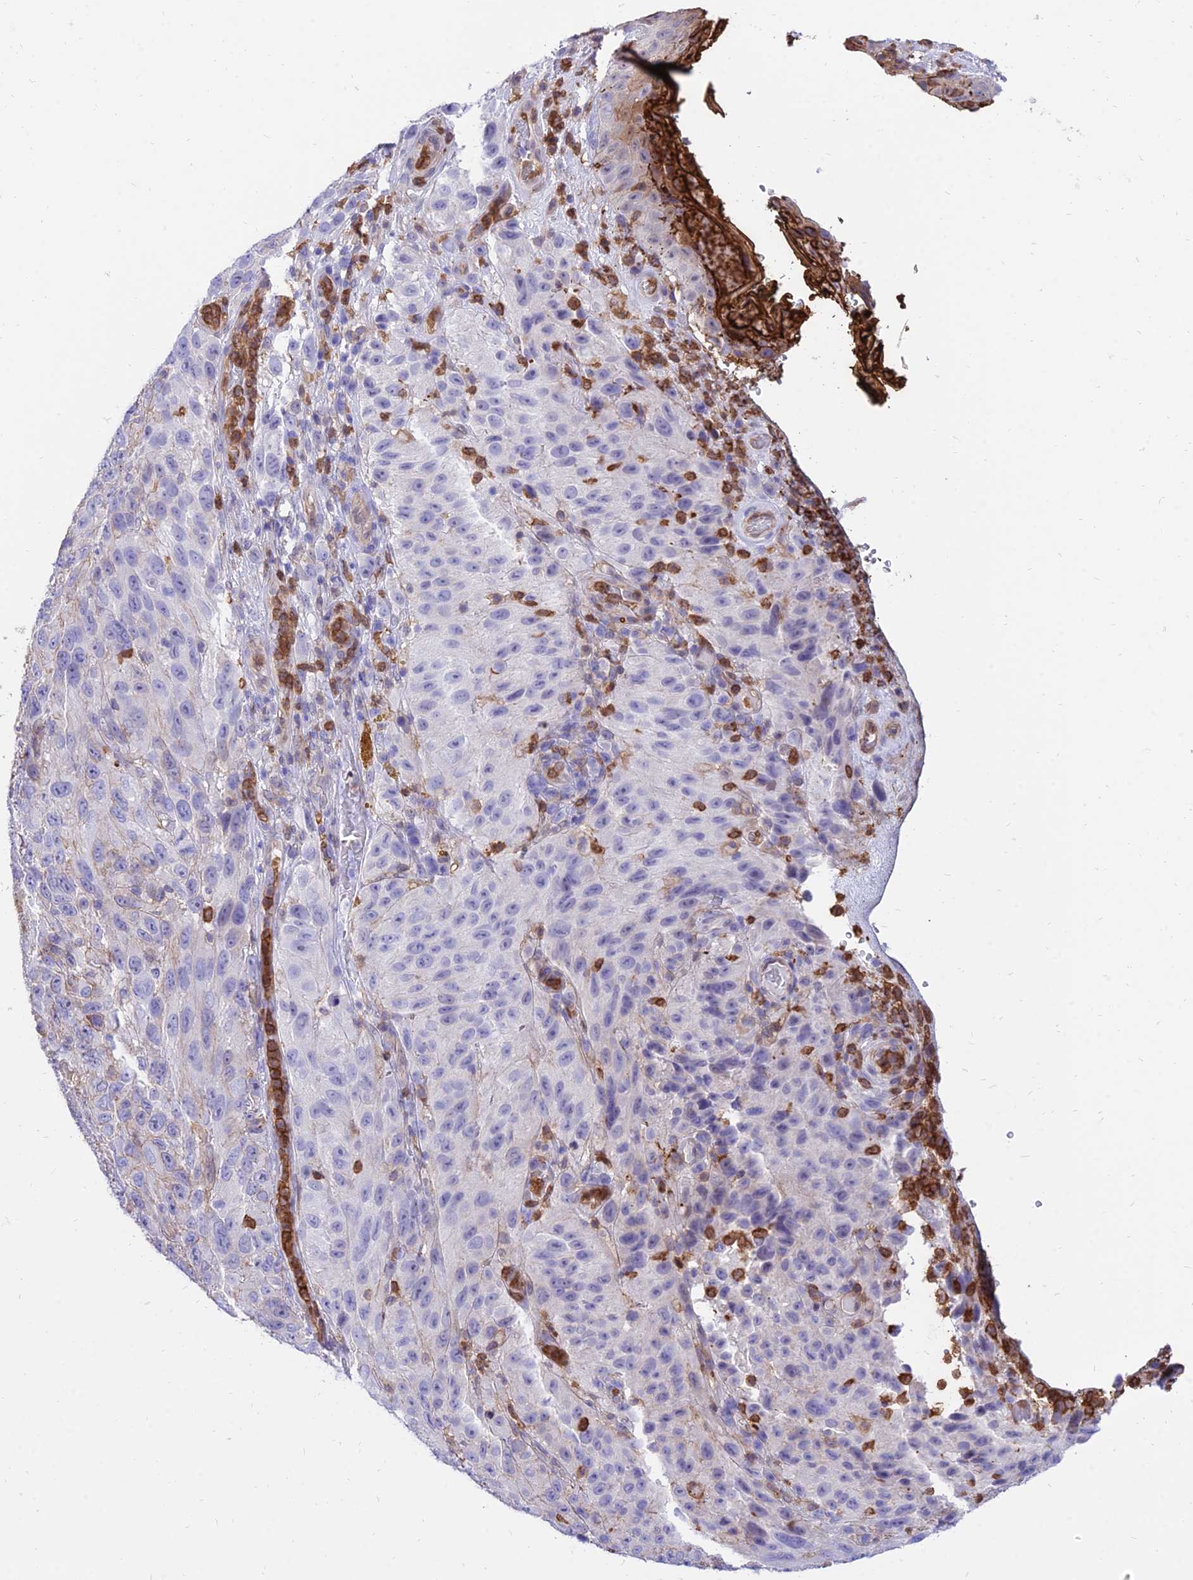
{"staining": {"intensity": "moderate", "quantity": "<25%", "location": "cytoplasmic/membranous"}, "tissue": "melanoma", "cell_type": "Tumor cells", "image_type": "cancer", "snomed": [{"axis": "morphology", "description": "Malignant melanoma, NOS"}, {"axis": "topography", "description": "Skin"}], "caption": "Tumor cells exhibit moderate cytoplasmic/membranous positivity in approximately <25% of cells in malignant melanoma.", "gene": "SREK1IP1", "patient": {"sex": "female", "age": 96}}